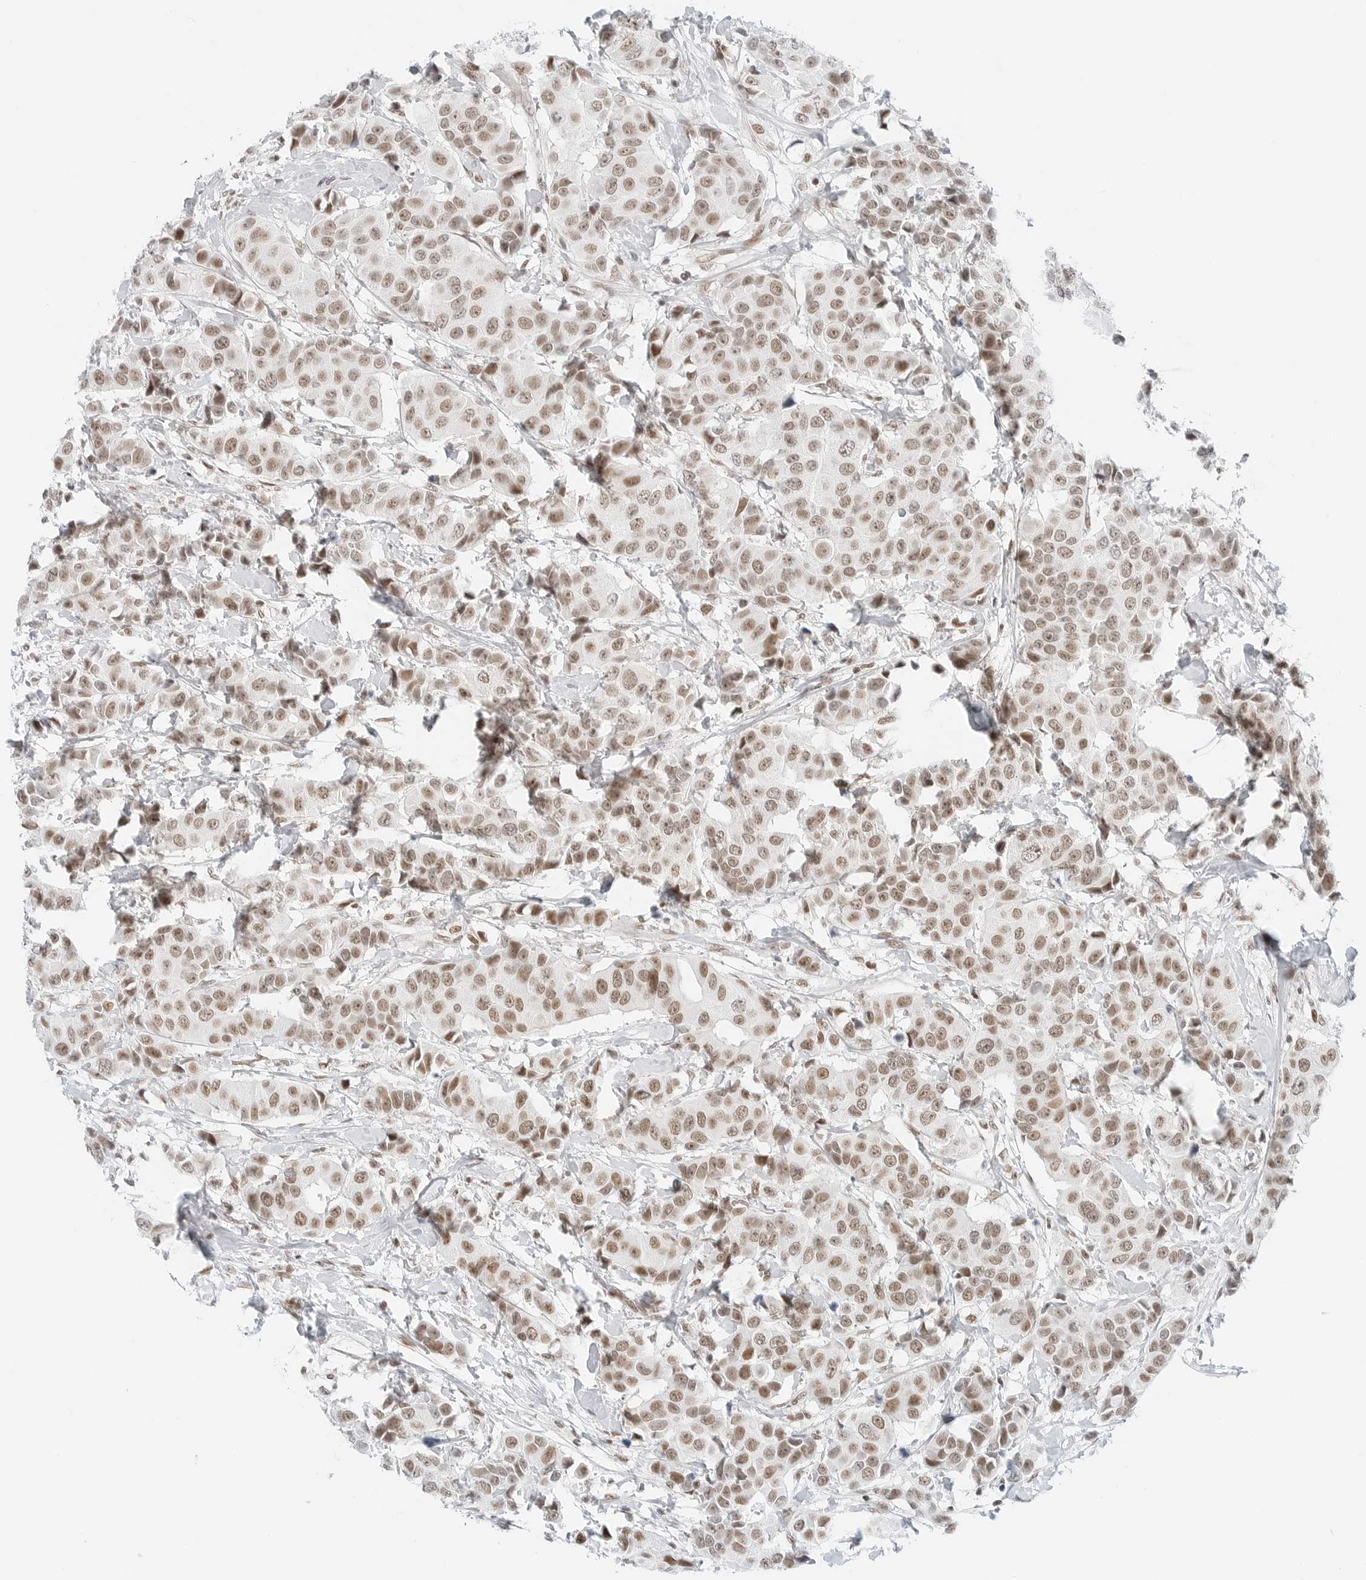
{"staining": {"intensity": "moderate", "quantity": ">75%", "location": "nuclear"}, "tissue": "breast cancer", "cell_type": "Tumor cells", "image_type": "cancer", "snomed": [{"axis": "morphology", "description": "Normal tissue, NOS"}, {"axis": "morphology", "description": "Duct carcinoma"}, {"axis": "topography", "description": "Breast"}], "caption": "Immunohistochemistry (IHC) histopathology image of breast cancer stained for a protein (brown), which shows medium levels of moderate nuclear staining in approximately >75% of tumor cells.", "gene": "CRTC2", "patient": {"sex": "female", "age": 39}}